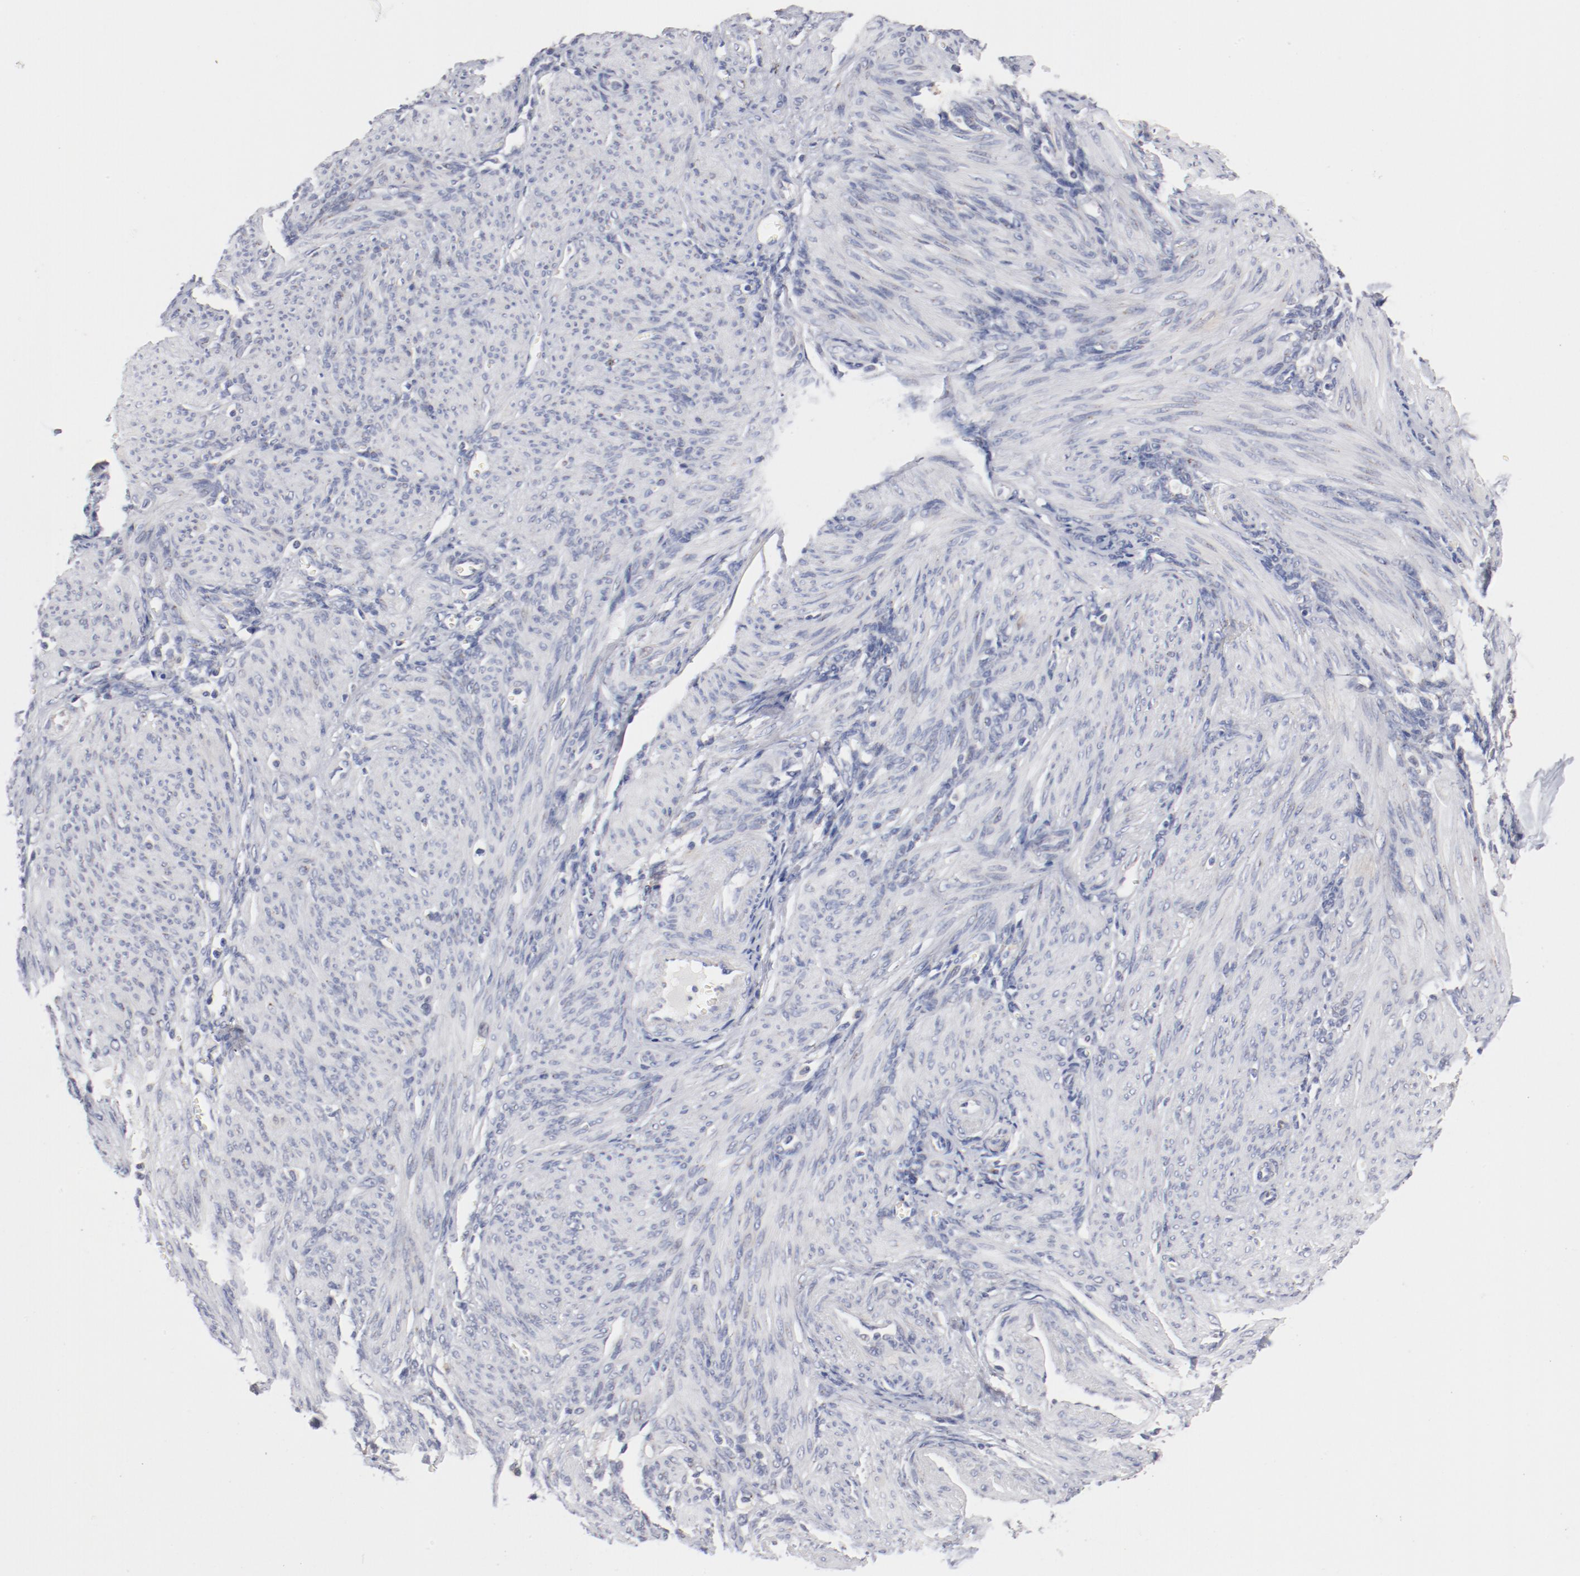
{"staining": {"intensity": "negative", "quantity": "none", "location": "none"}, "tissue": "endometrium", "cell_type": "Cells in endometrial stroma", "image_type": "normal", "snomed": [{"axis": "morphology", "description": "Normal tissue, NOS"}, {"axis": "topography", "description": "Endometrium"}], "caption": "Immunohistochemistry (IHC) of unremarkable endometrium reveals no positivity in cells in endometrial stroma.", "gene": "AK7", "patient": {"sex": "female", "age": 72}}